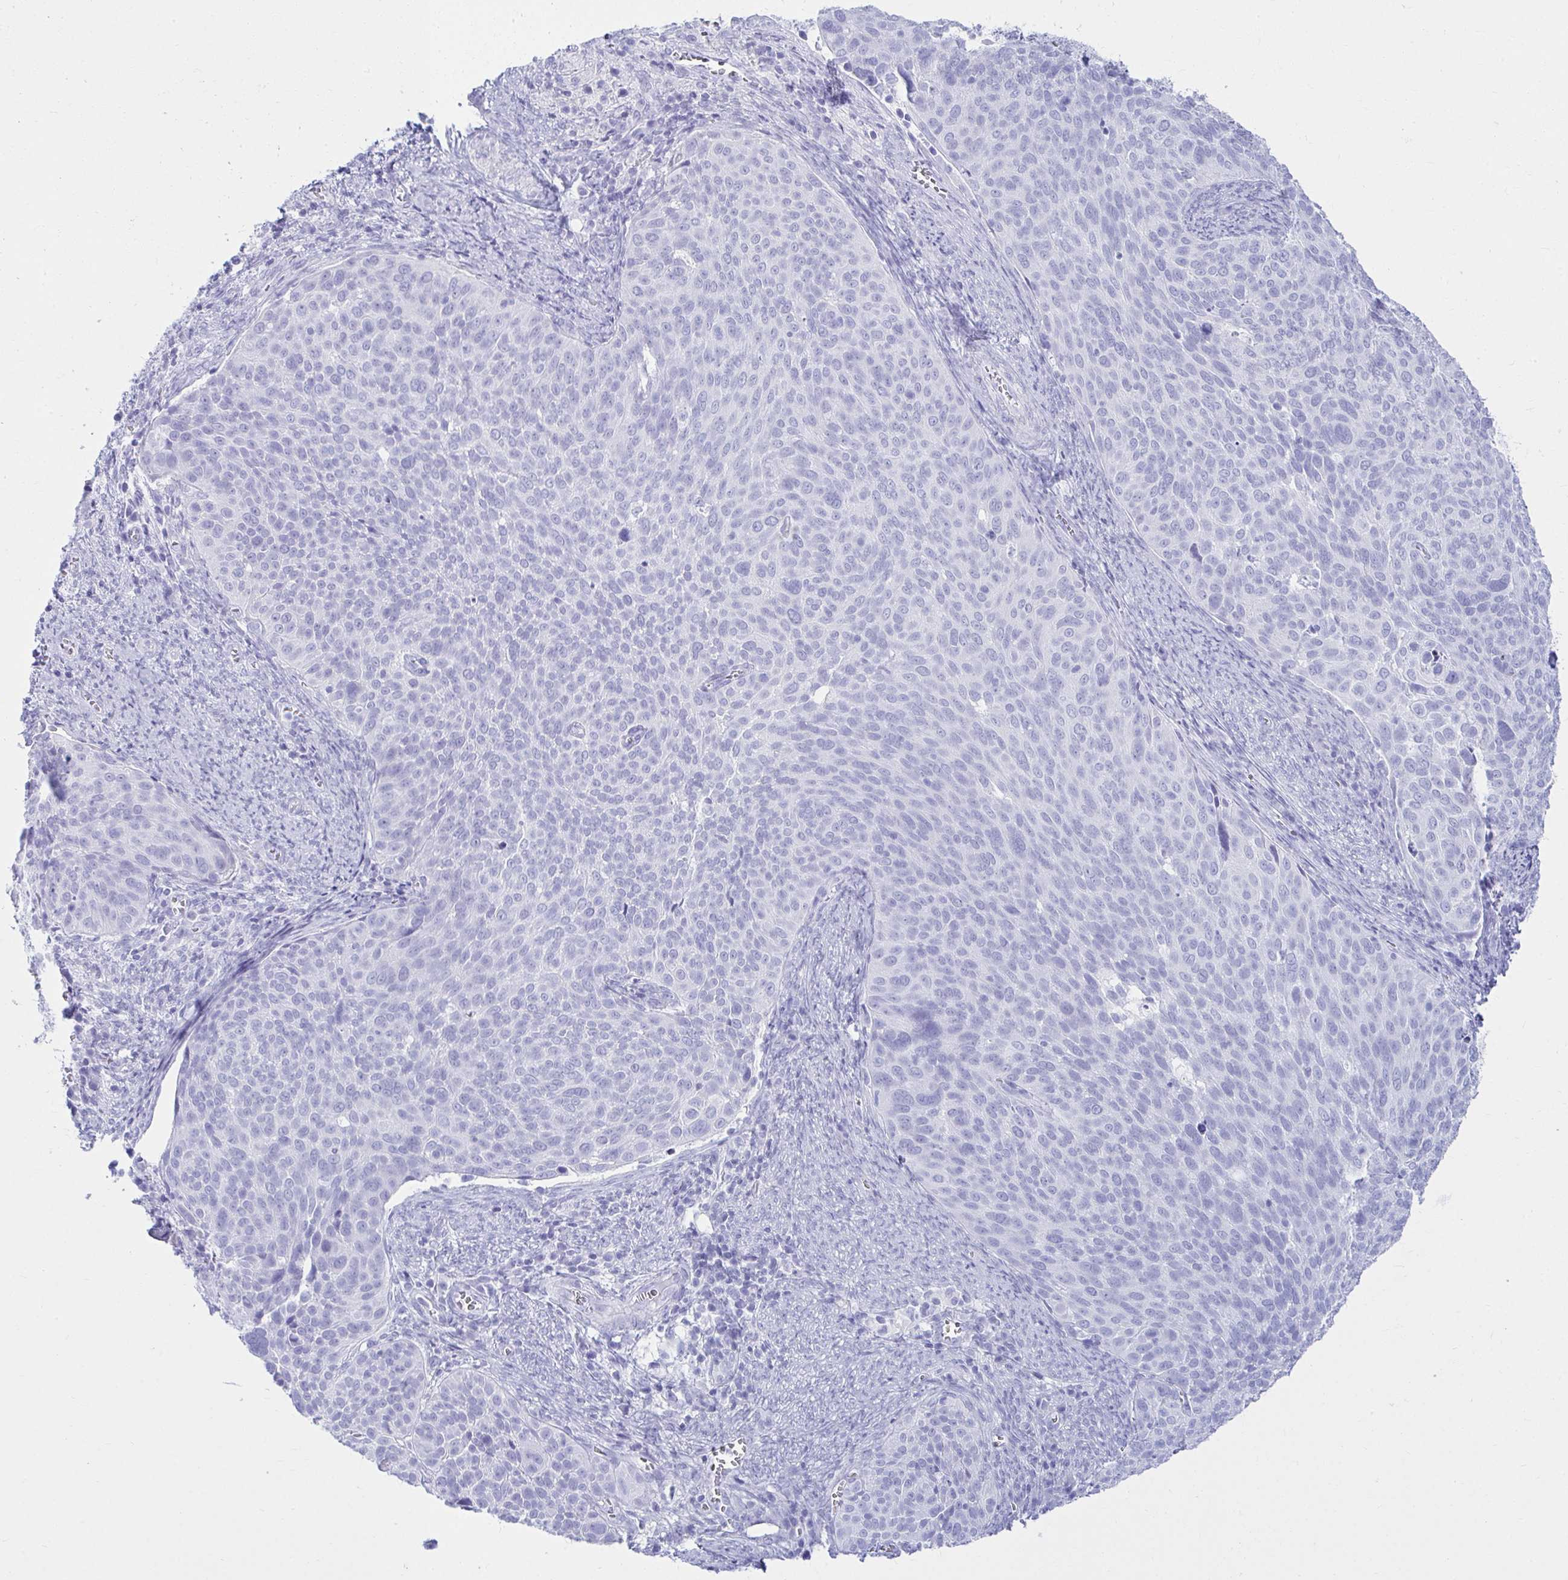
{"staining": {"intensity": "negative", "quantity": "none", "location": "none"}, "tissue": "cervical cancer", "cell_type": "Tumor cells", "image_type": "cancer", "snomed": [{"axis": "morphology", "description": "Squamous cell carcinoma, NOS"}, {"axis": "topography", "description": "Cervix"}], "caption": "Cervical cancer (squamous cell carcinoma) was stained to show a protein in brown. There is no significant staining in tumor cells. (DAB (3,3'-diaminobenzidine) immunohistochemistry (IHC), high magnification).", "gene": "ATP4B", "patient": {"sex": "female", "age": 39}}